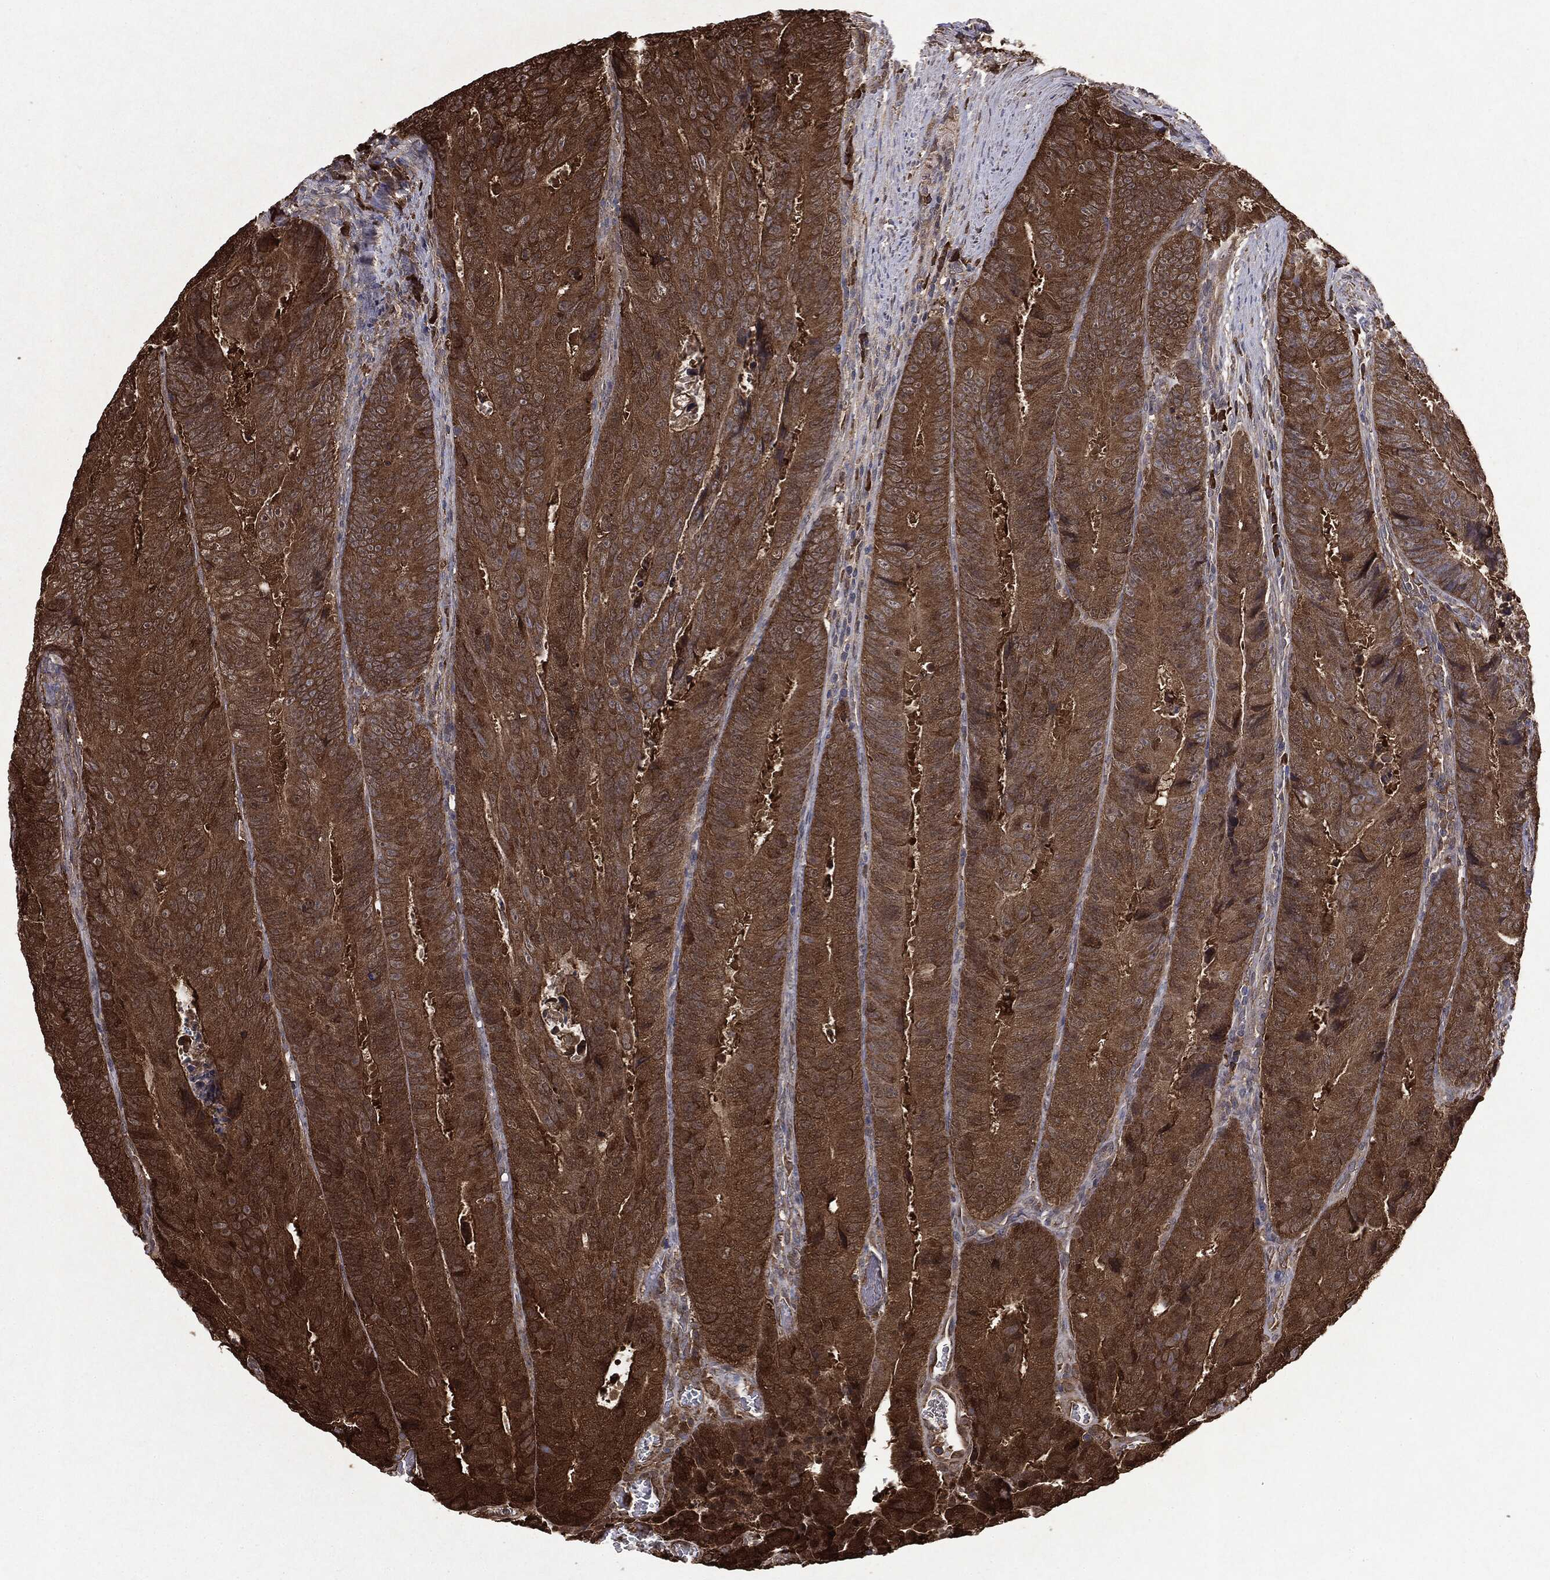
{"staining": {"intensity": "strong", "quantity": ">75%", "location": "cytoplasmic/membranous"}, "tissue": "colorectal cancer", "cell_type": "Tumor cells", "image_type": "cancer", "snomed": [{"axis": "morphology", "description": "Adenocarcinoma, NOS"}, {"axis": "topography", "description": "Colon"}], "caption": "There is high levels of strong cytoplasmic/membranous staining in tumor cells of colorectal cancer, as demonstrated by immunohistochemical staining (brown color).", "gene": "NME1", "patient": {"sex": "female", "age": 48}}